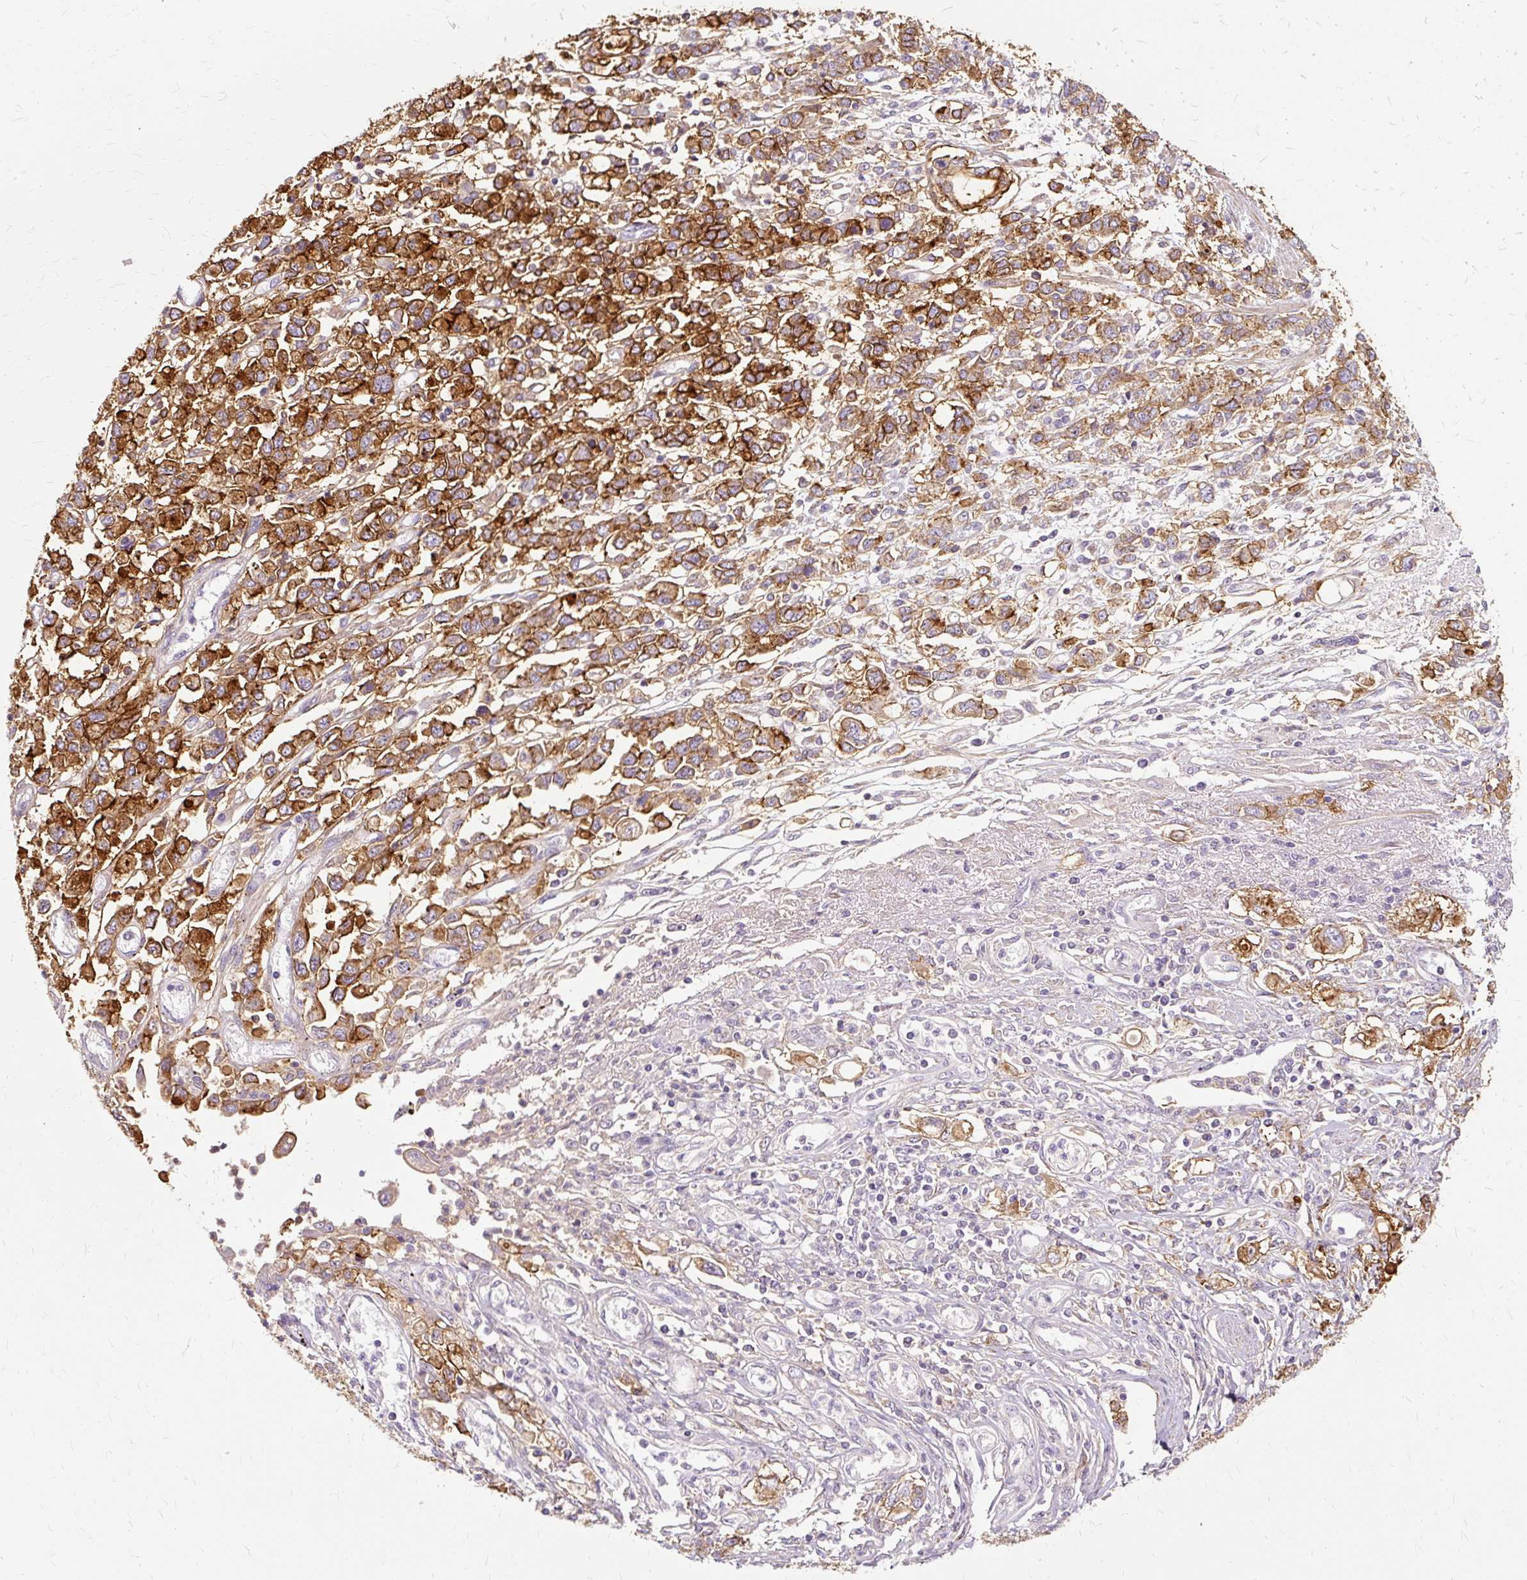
{"staining": {"intensity": "moderate", "quantity": ">75%", "location": "cytoplasmic/membranous"}, "tissue": "stomach cancer", "cell_type": "Tumor cells", "image_type": "cancer", "snomed": [{"axis": "morphology", "description": "Adenocarcinoma, NOS"}, {"axis": "topography", "description": "Stomach"}], "caption": "Immunohistochemistry image of human stomach adenocarcinoma stained for a protein (brown), which demonstrates medium levels of moderate cytoplasmic/membranous positivity in approximately >75% of tumor cells.", "gene": "TSPAN8", "patient": {"sex": "female", "age": 76}}